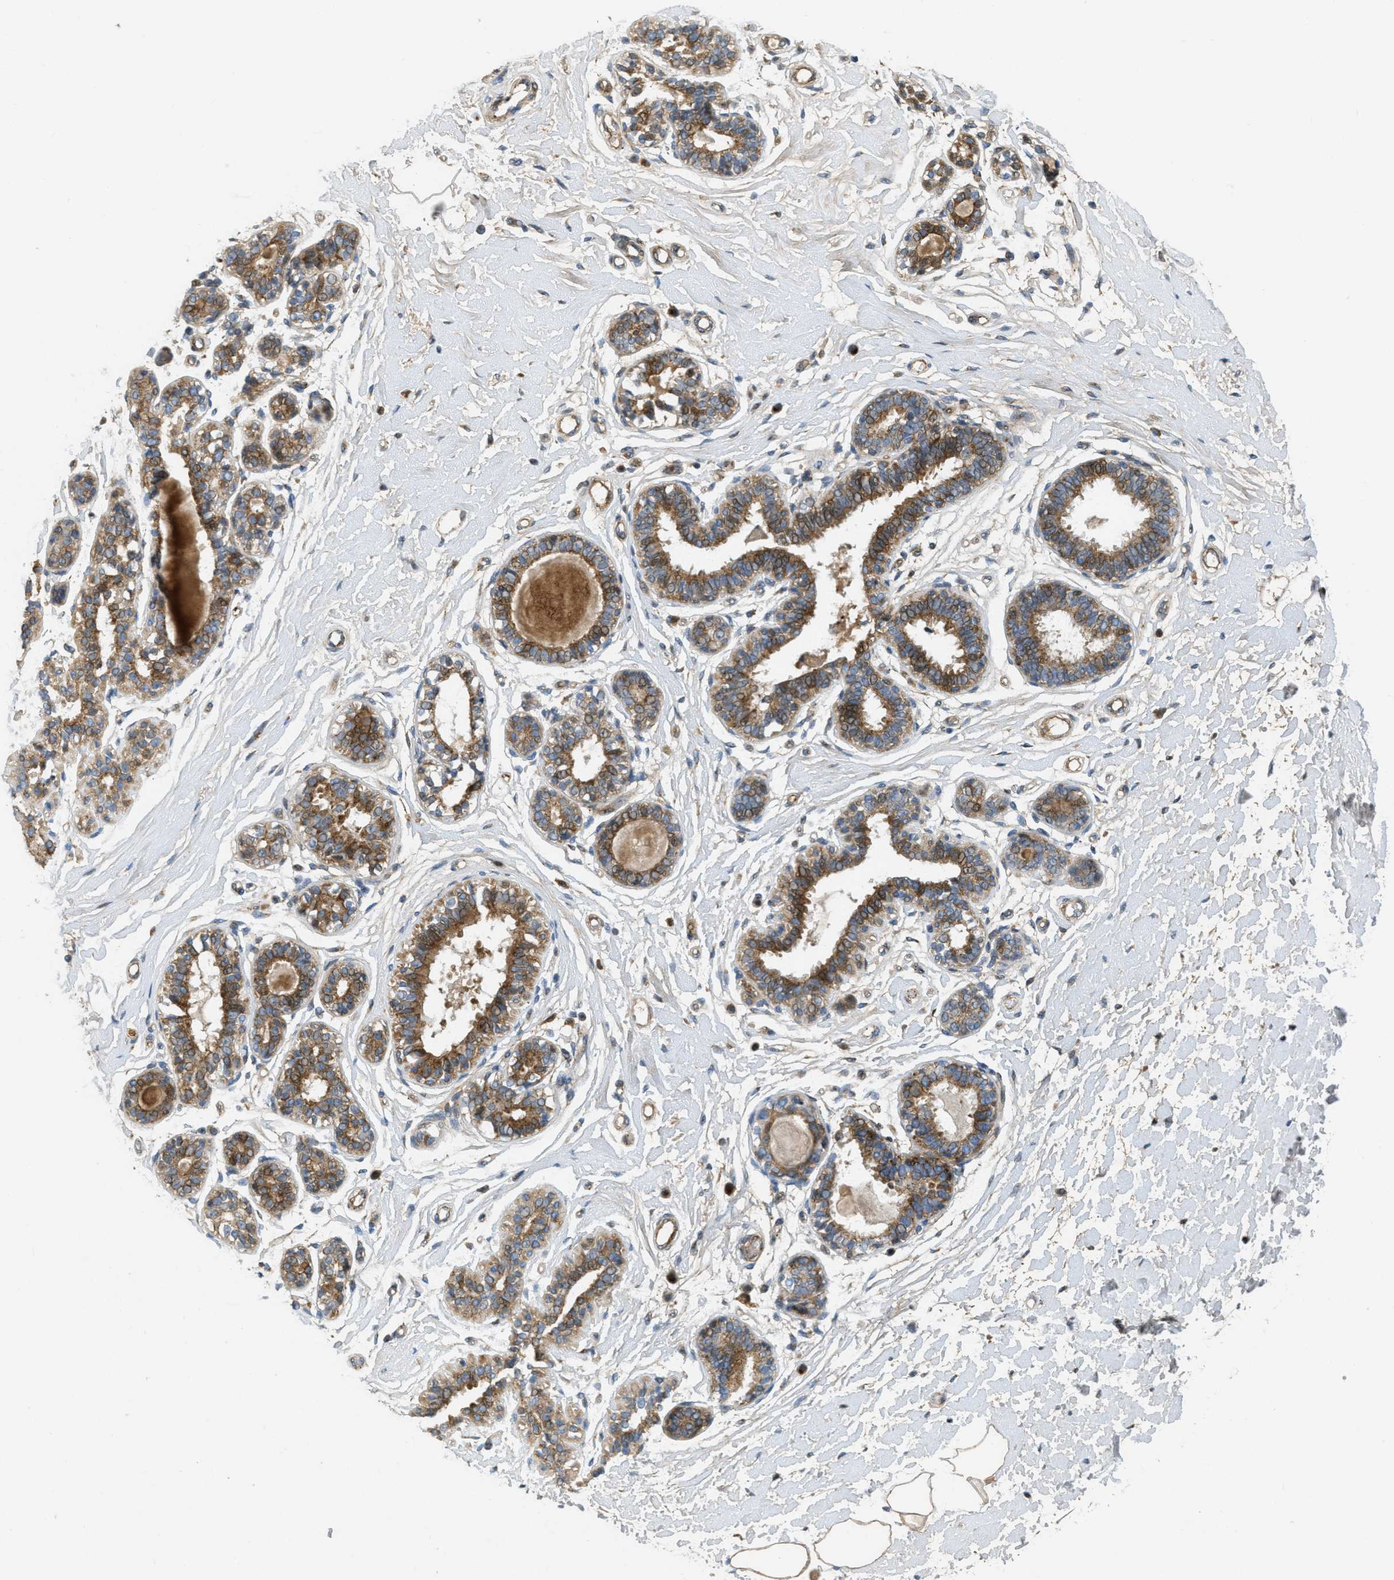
{"staining": {"intensity": "moderate", "quantity": ">75%", "location": "cytoplasmic/membranous"}, "tissue": "breast", "cell_type": "Glandular cells", "image_type": "normal", "snomed": [{"axis": "morphology", "description": "Normal tissue, NOS"}, {"axis": "morphology", "description": "Lobular carcinoma"}, {"axis": "topography", "description": "Breast"}], "caption": "IHC (DAB (3,3'-diaminobenzidine)) staining of benign breast displays moderate cytoplasmic/membranous protein expression in about >75% of glandular cells. (DAB = brown stain, brightfield microscopy at high magnification).", "gene": "ZFPL1", "patient": {"sex": "female", "age": 59}}